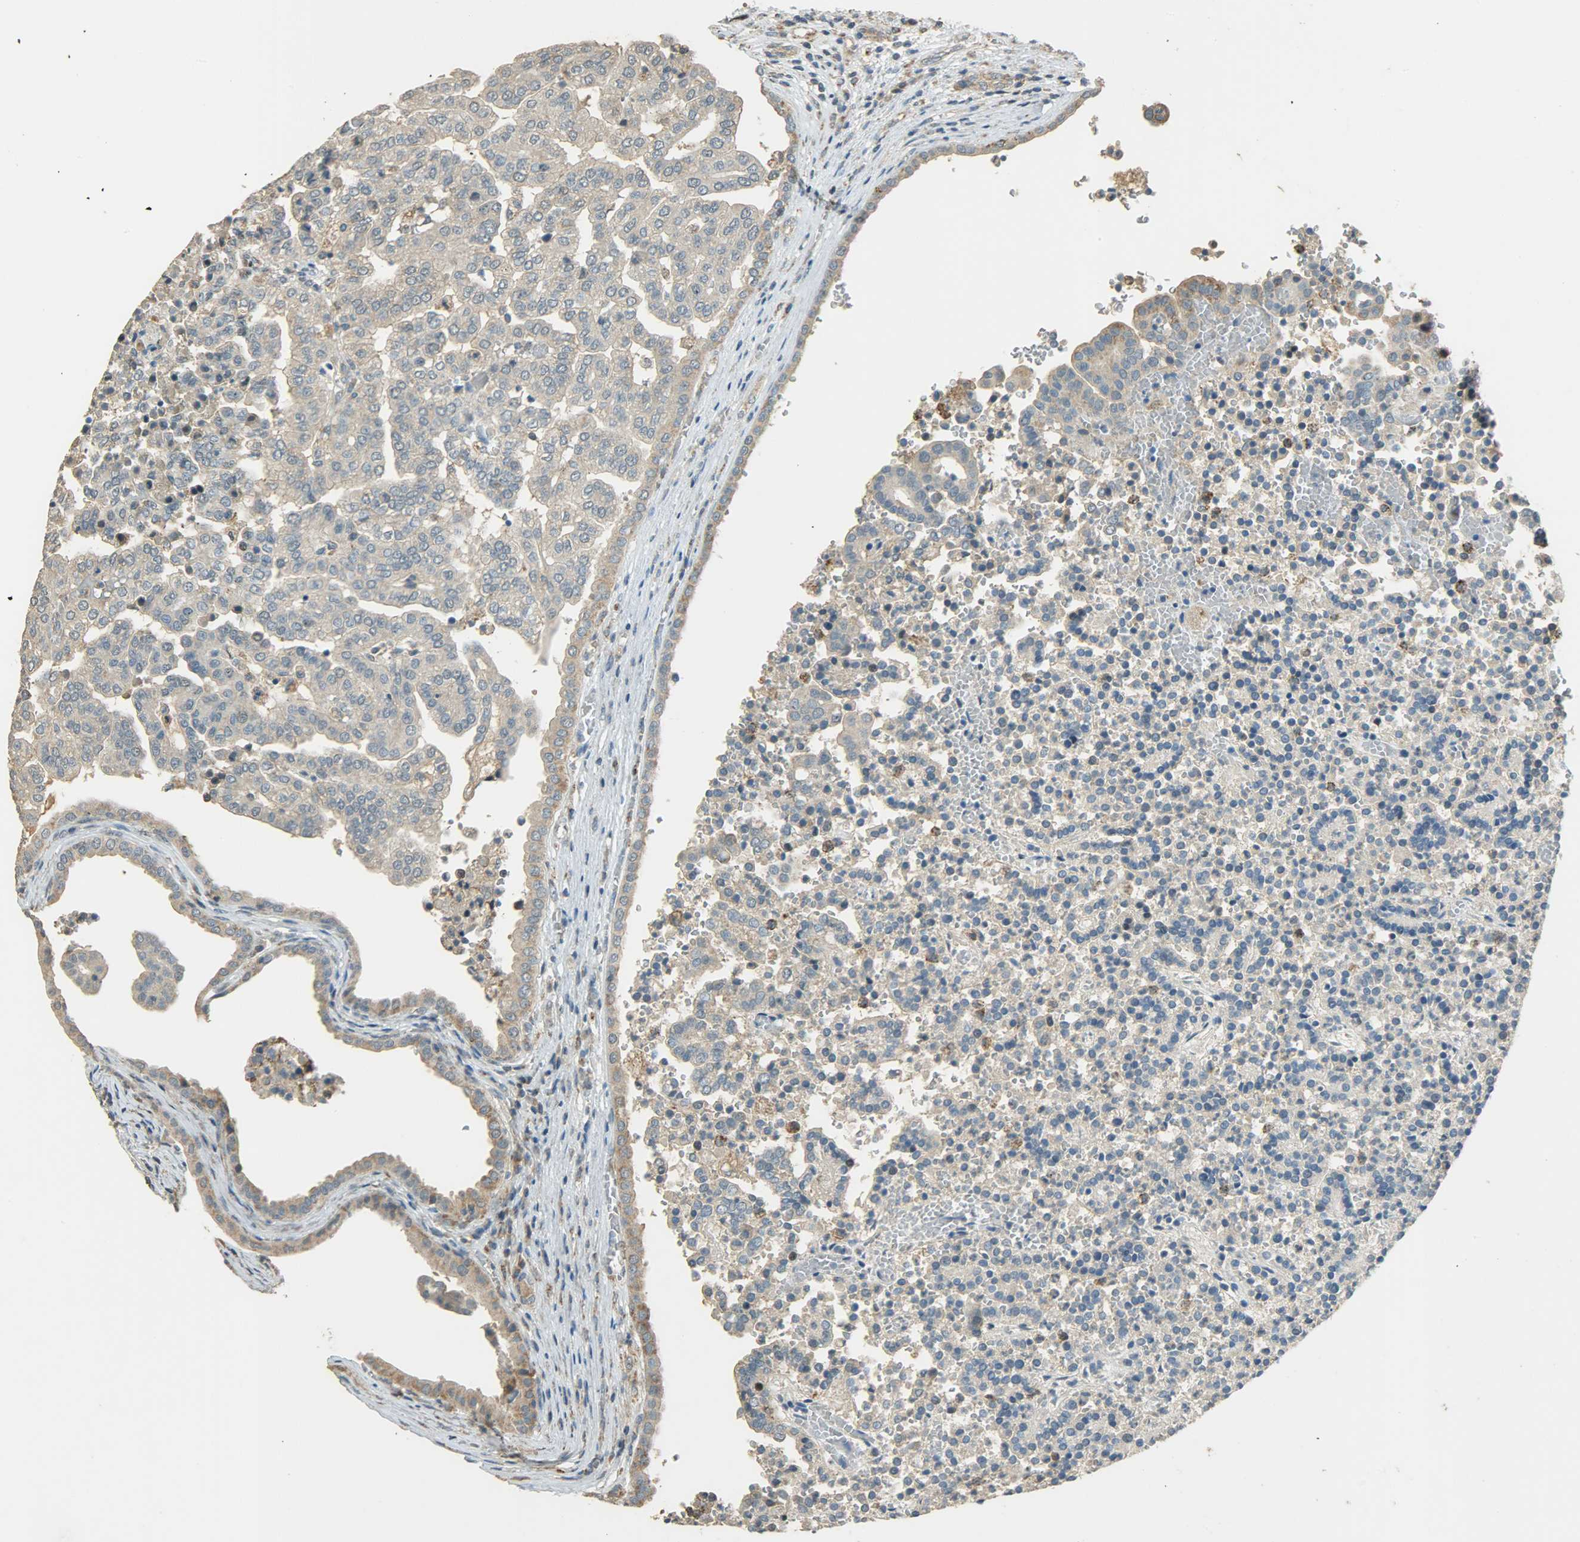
{"staining": {"intensity": "weak", "quantity": ">75%", "location": "cytoplasmic/membranous"}, "tissue": "renal cancer", "cell_type": "Tumor cells", "image_type": "cancer", "snomed": [{"axis": "morphology", "description": "Adenocarcinoma, NOS"}, {"axis": "topography", "description": "Kidney"}], "caption": "The micrograph reveals immunohistochemical staining of renal cancer. There is weak cytoplasmic/membranous positivity is seen in approximately >75% of tumor cells.", "gene": "HDHD5", "patient": {"sex": "male", "age": 61}}